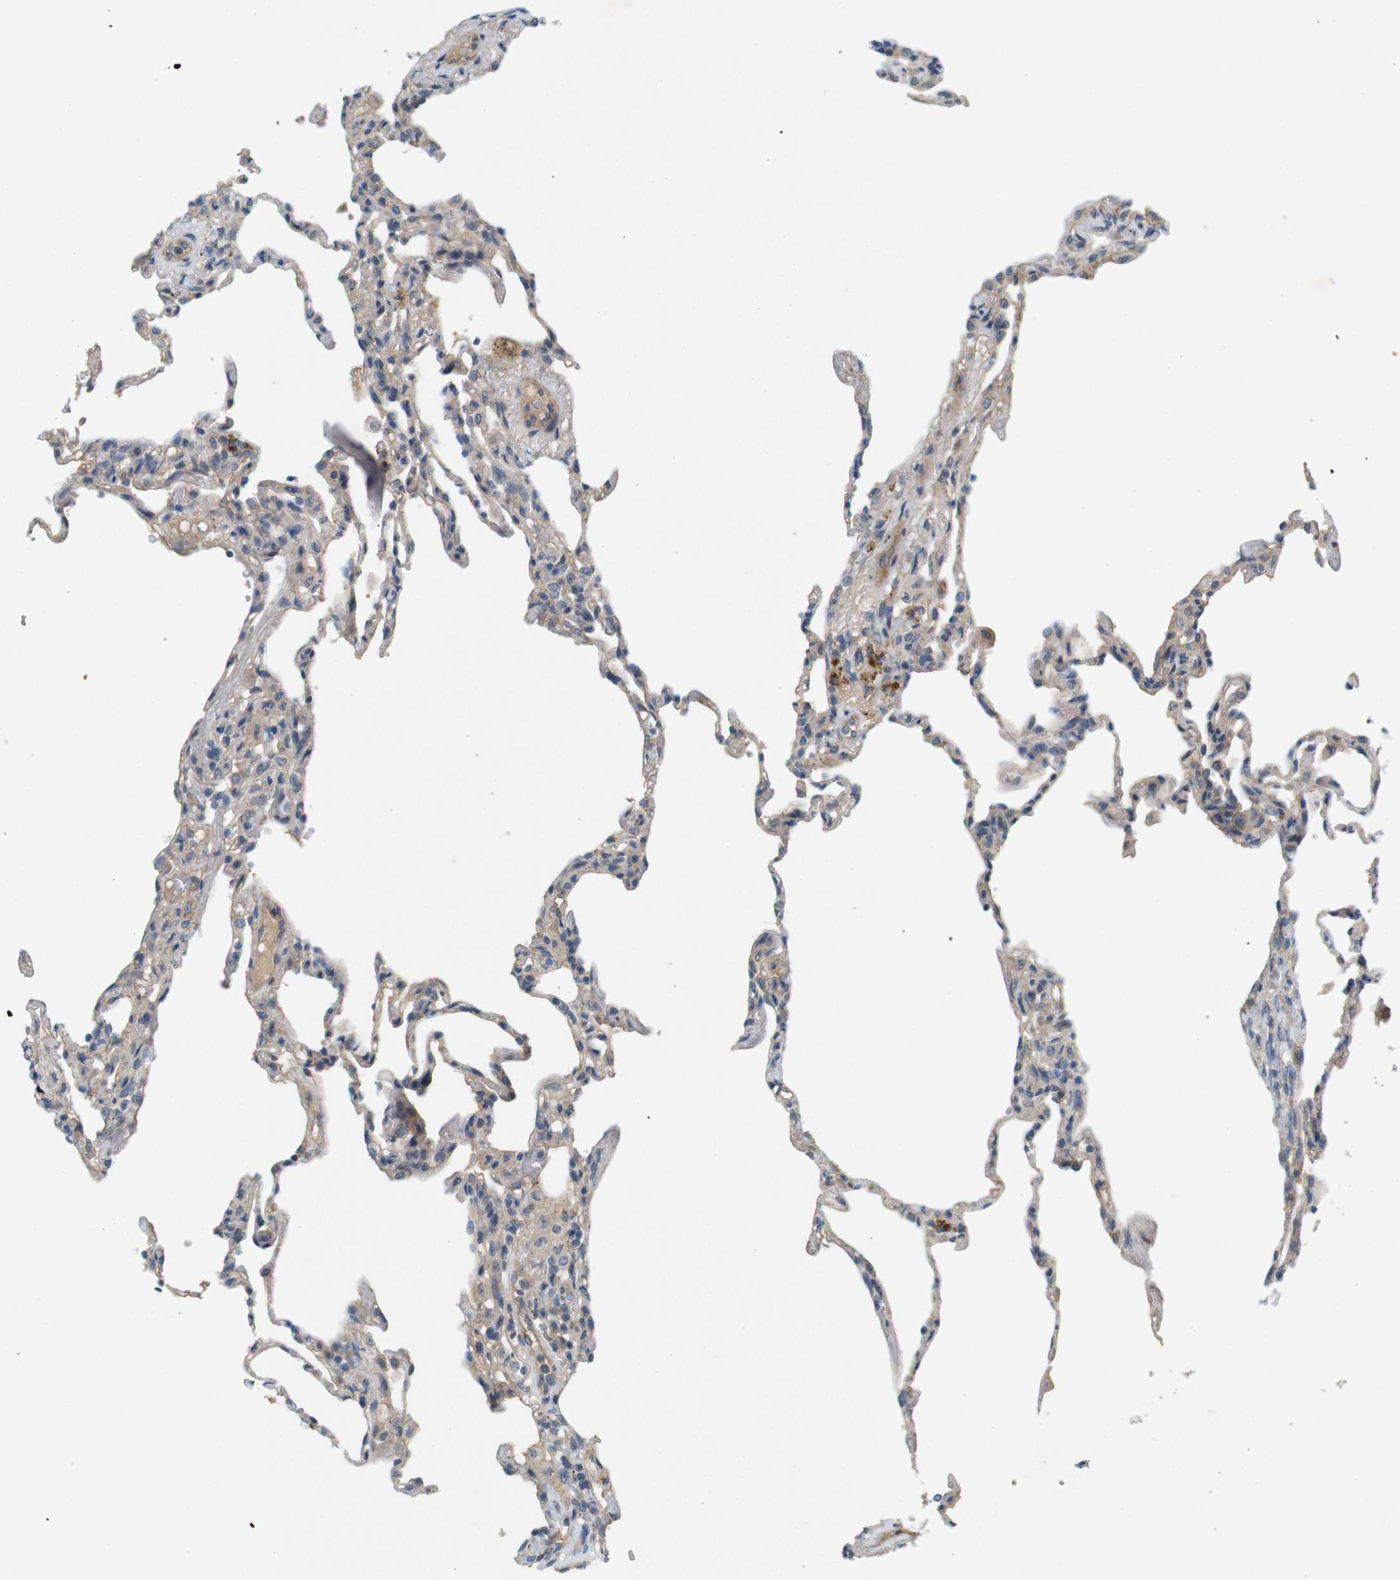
{"staining": {"intensity": "weak", "quantity": "<25%", "location": "cytoplasmic/membranous"}, "tissue": "lung", "cell_type": "Alveolar cells", "image_type": "normal", "snomed": [{"axis": "morphology", "description": "Normal tissue, NOS"}, {"axis": "topography", "description": "Lung"}], "caption": "IHC histopathology image of unremarkable human lung stained for a protein (brown), which reveals no positivity in alveolar cells. Brightfield microscopy of immunohistochemistry (IHC) stained with DAB (brown) and hematoxylin (blue), captured at high magnification.", "gene": "PVR", "patient": {"sex": "male", "age": 59}}